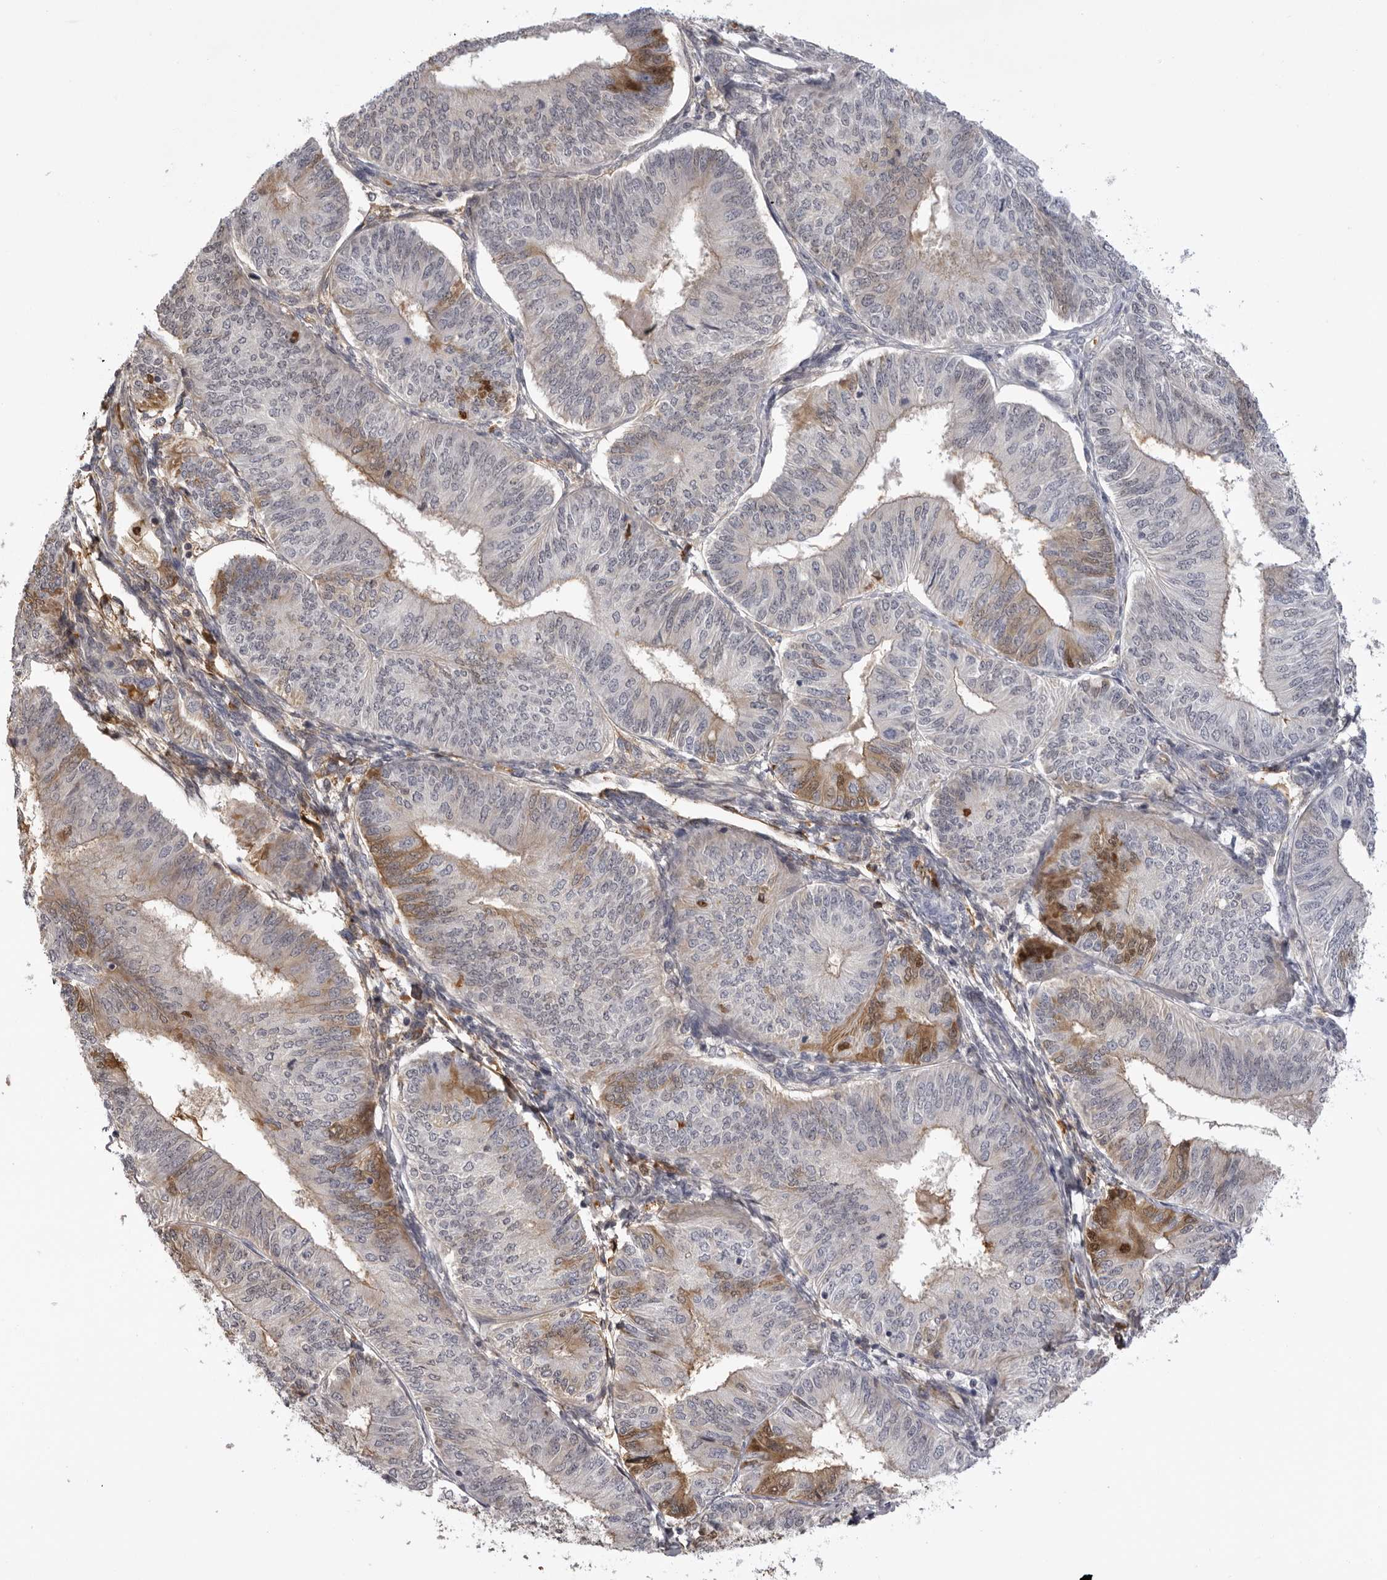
{"staining": {"intensity": "moderate", "quantity": "<25%", "location": "cytoplasmic/membranous"}, "tissue": "endometrial cancer", "cell_type": "Tumor cells", "image_type": "cancer", "snomed": [{"axis": "morphology", "description": "Adenocarcinoma, NOS"}, {"axis": "topography", "description": "Endometrium"}], "caption": "A brown stain labels moderate cytoplasmic/membranous expression of a protein in human endometrial cancer (adenocarcinoma) tumor cells.", "gene": "PLEKHF2", "patient": {"sex": "female", "age": 58}}